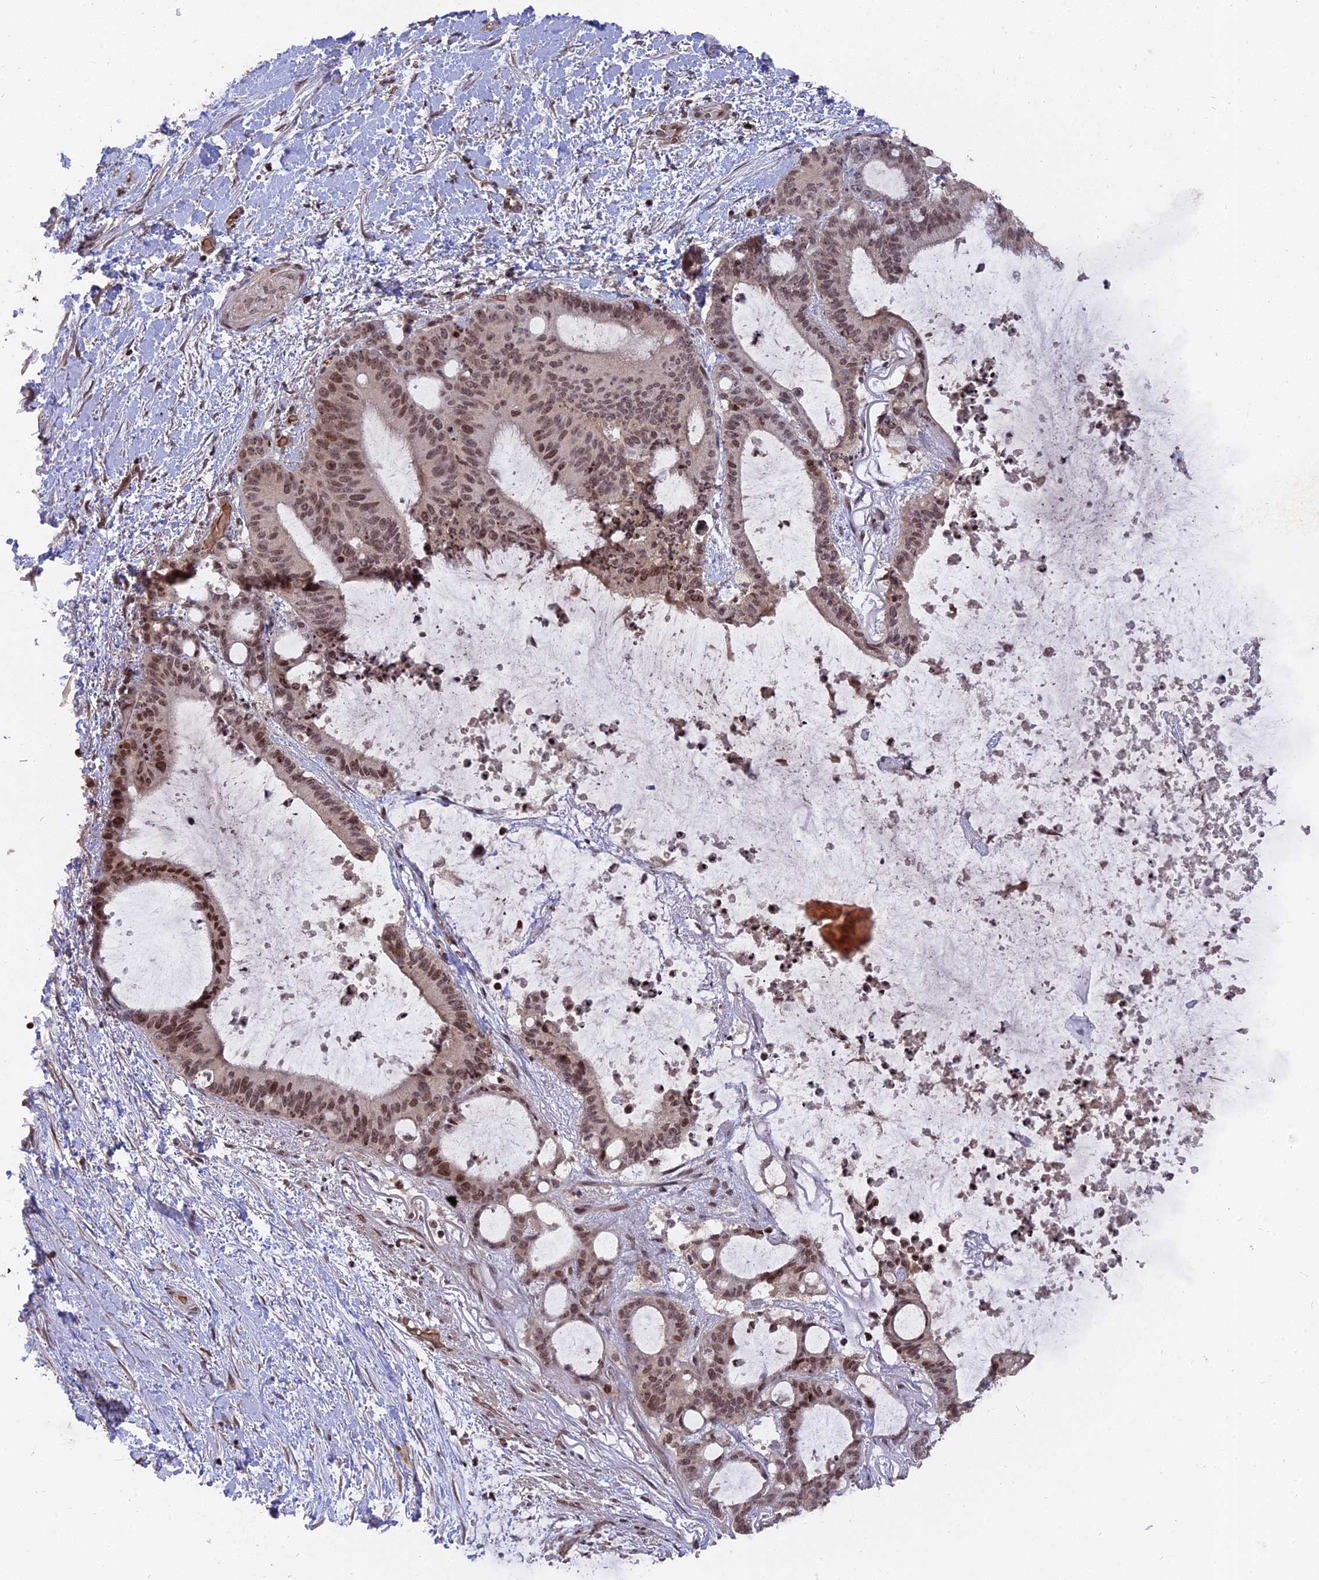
{"staining": {"intensity": "moderate", "quantity": ">75%", "location": "nuclear"}, "tissue": "liver cancer", "cell_type": "Tumor cells", "image_type": "cancer", "snomed": [{"axis": "morphology", "description": "Normal tissue, NOS"}, {"axis": "morphology", "description": "Cholangiocarcinoma"}, {"axis": "topography", "description": "Liver"}, {"axis": "topography", "description": "Peripheral nerve tissue"}], "caption": "Immunohistochemical staining of human cholangiocarcinoma (liver) reveals medium levels of moderate nuclear protein staining in approximately >75% of tumor cells.", "gene": "NR1H3", "patient": {"sex": "female", "age": 73}}